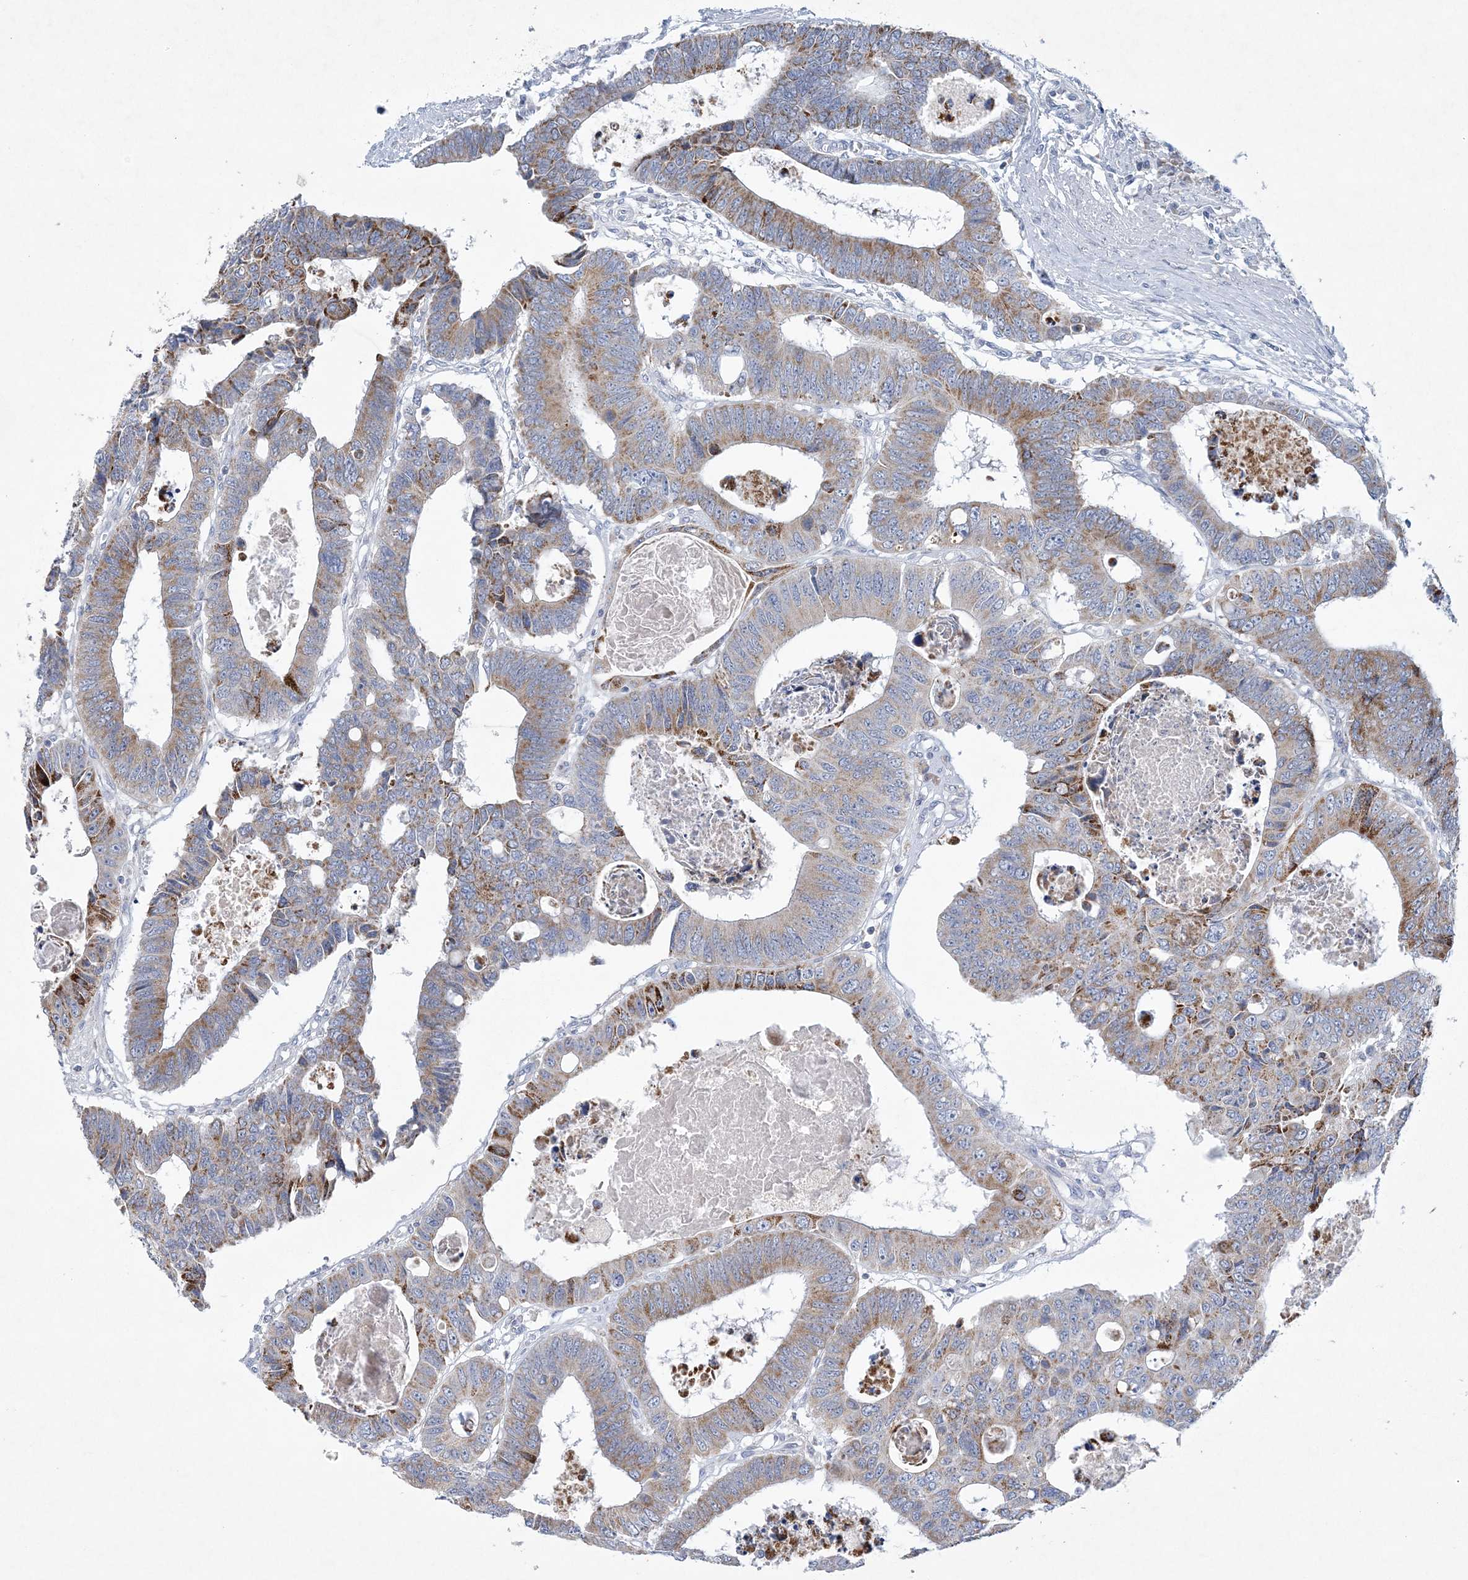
{"staining": {"intensity": "moderate", "quantity": "25%-75%", "location": "cytoplasmic/membranous"}, "tissue": "colorectal cancer", "cell_type": "Tumor cells", "image_type": "cancer", "snomed": [{"axis": "morphology", "description": "Adenocarcinoma, NOS"}, {"axis": "topography", "description": "Rectum"}], "caption": "High-magnification brightfield microscopy of colorectal cancer stained with DAB (3,3'-diaminobenzidine) (brown) and counterstained with hematoxylin (blue). tumor cells exhibit moderate cytoplasmic/membranous expression is identified in approximately25%-75% of cells. (brown staining indicates protein expression, while blue staining denotes nuclei).", "gene": "NIPAL1", "patient": {"sex": "male", "age": 84}}